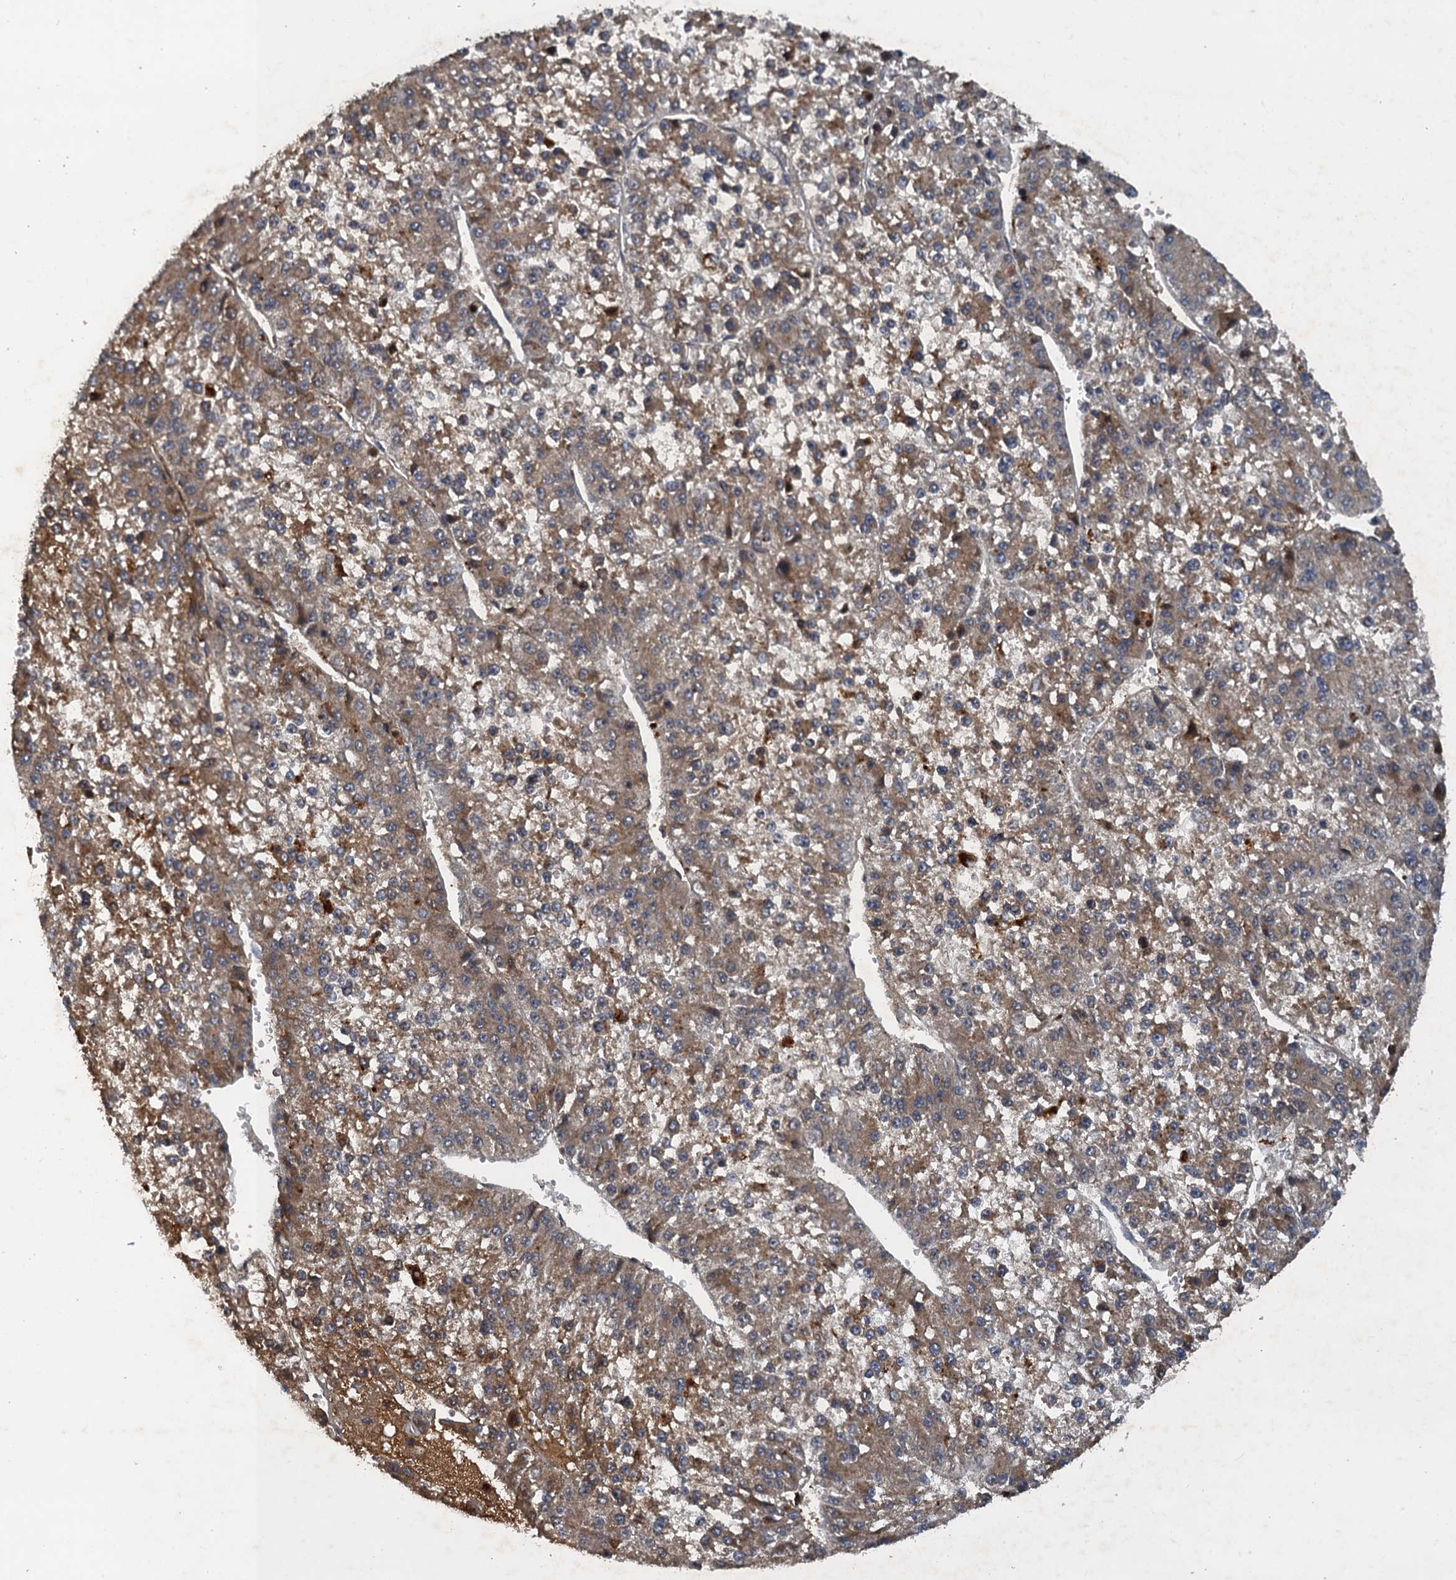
{"staining": {"intensity": "weak", "quantity": ">75%", "location": "cytoplasmic/membranous"}, "tissue": "liver cancer", "cell_type": "Tumor cells", "image_type": "cancer", "snomed": [{"axis": "morphology", "description": "Carcinoma, Hepatocellular, NOS"}, {"axis": "topography", "description": "Liver"}], "caption": "Immunohistochemistry (IHC) of human liver cancer (hepatocellular carcinoma) reveals low levels of weak cytoplasmic/membranous staining in about >75% of tumor cells. Nuclei are stained in blue.", "gene": "HAPLN3", "patient": {"sex": "female", "age": 73}}